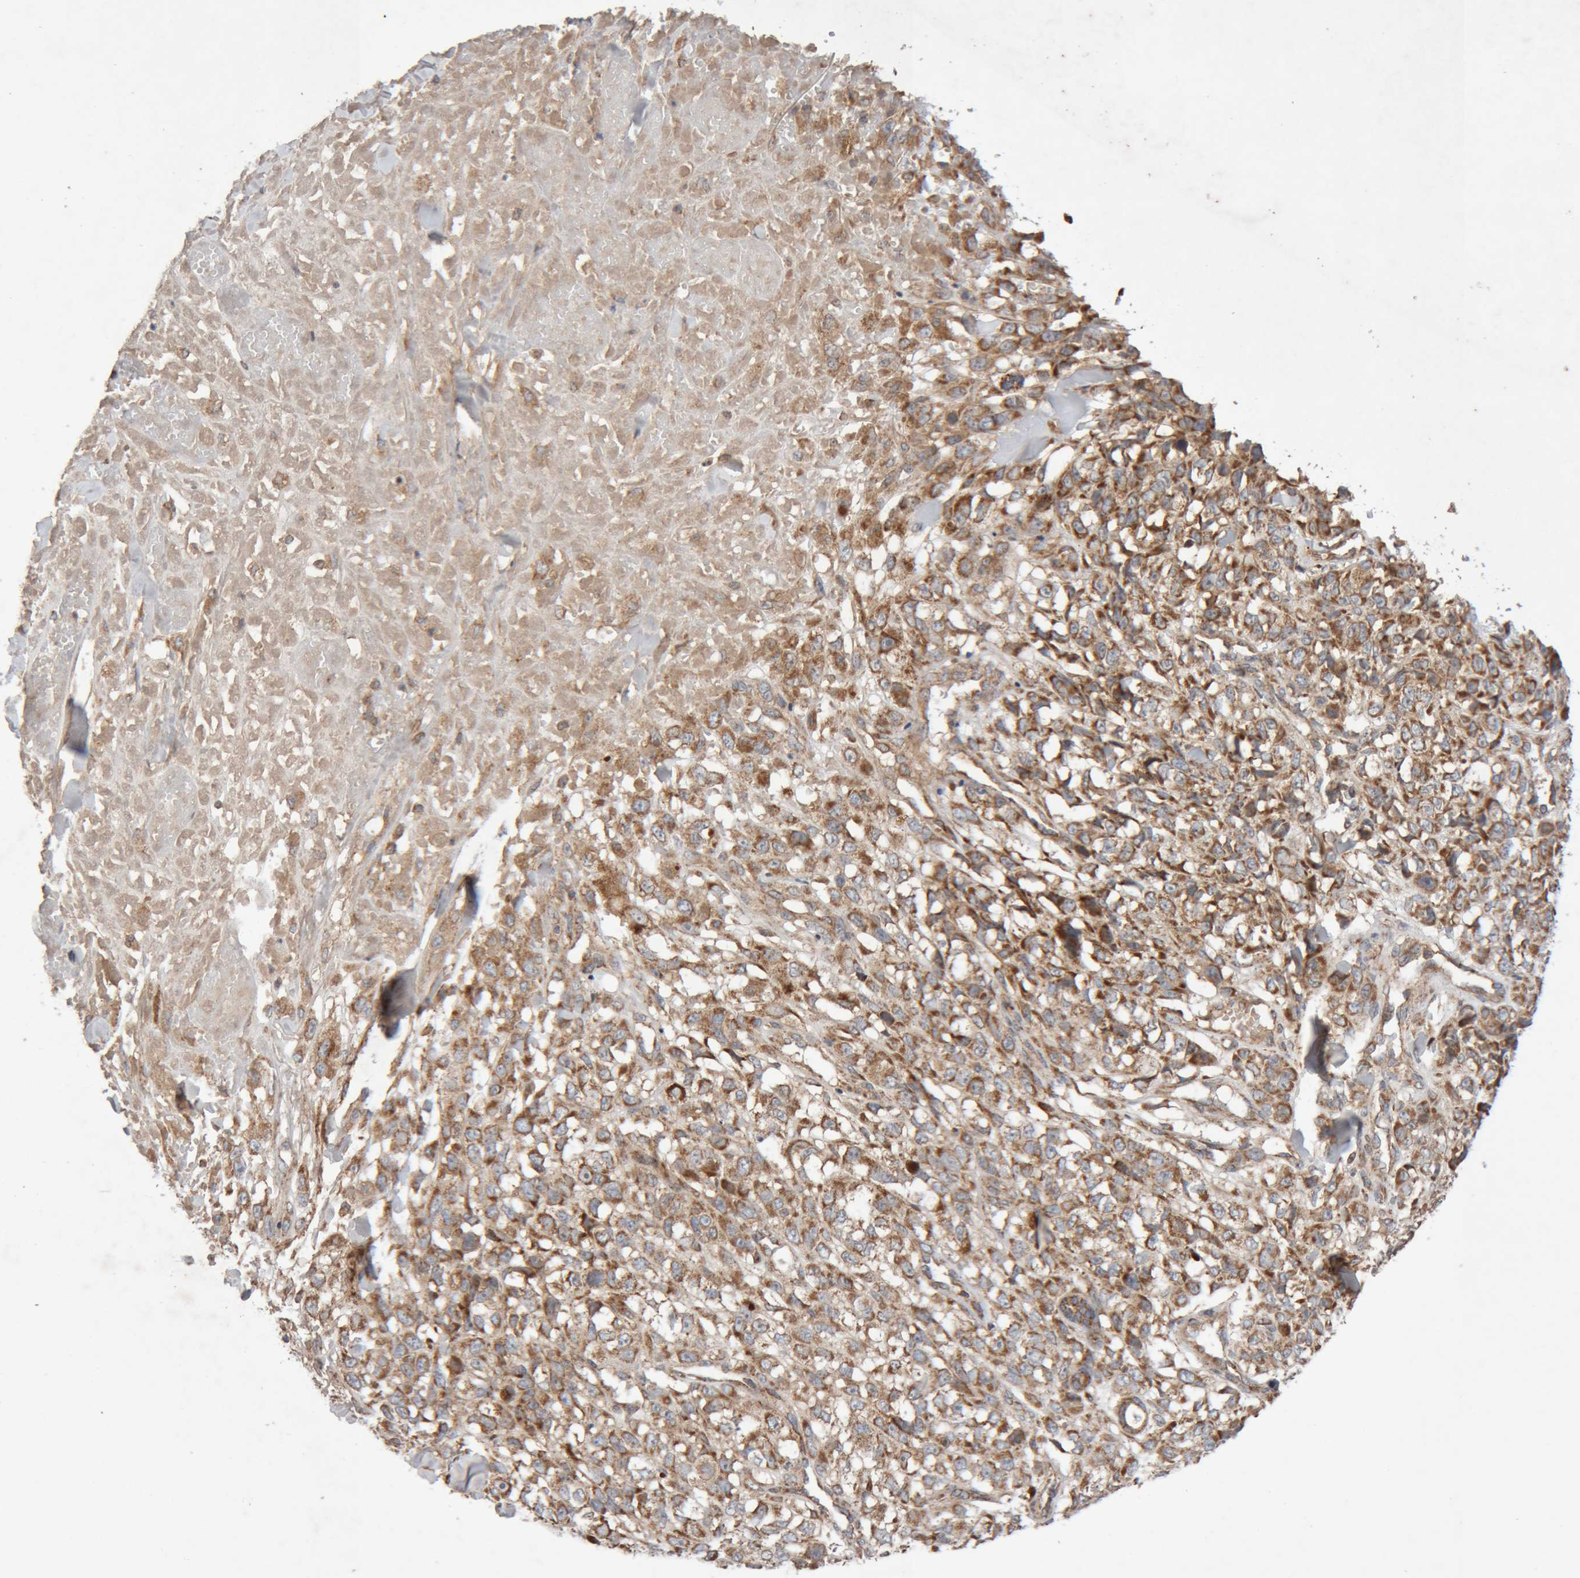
{"staining": {"intensity": "strong", "quantity": ">75%", "location": "cytoplasmic/membranous"}, "tissue": "melanoma", "cell_type": "Tumor cells", "image_type": "cancer", "snomed": [{"axis": "morphology", "description": "Malignant melanoma, Metastatic site"}, {"axis": "topography", "description": "Skin"}], "caption": "Melanoma tissue exhibits strong cytoplasmic/membranous expression in approximately >75% of tumor cells, visualized by immunohistochemistry.", "gene": "KIF21B", "patient": {"sex": "female", "age": 72}}